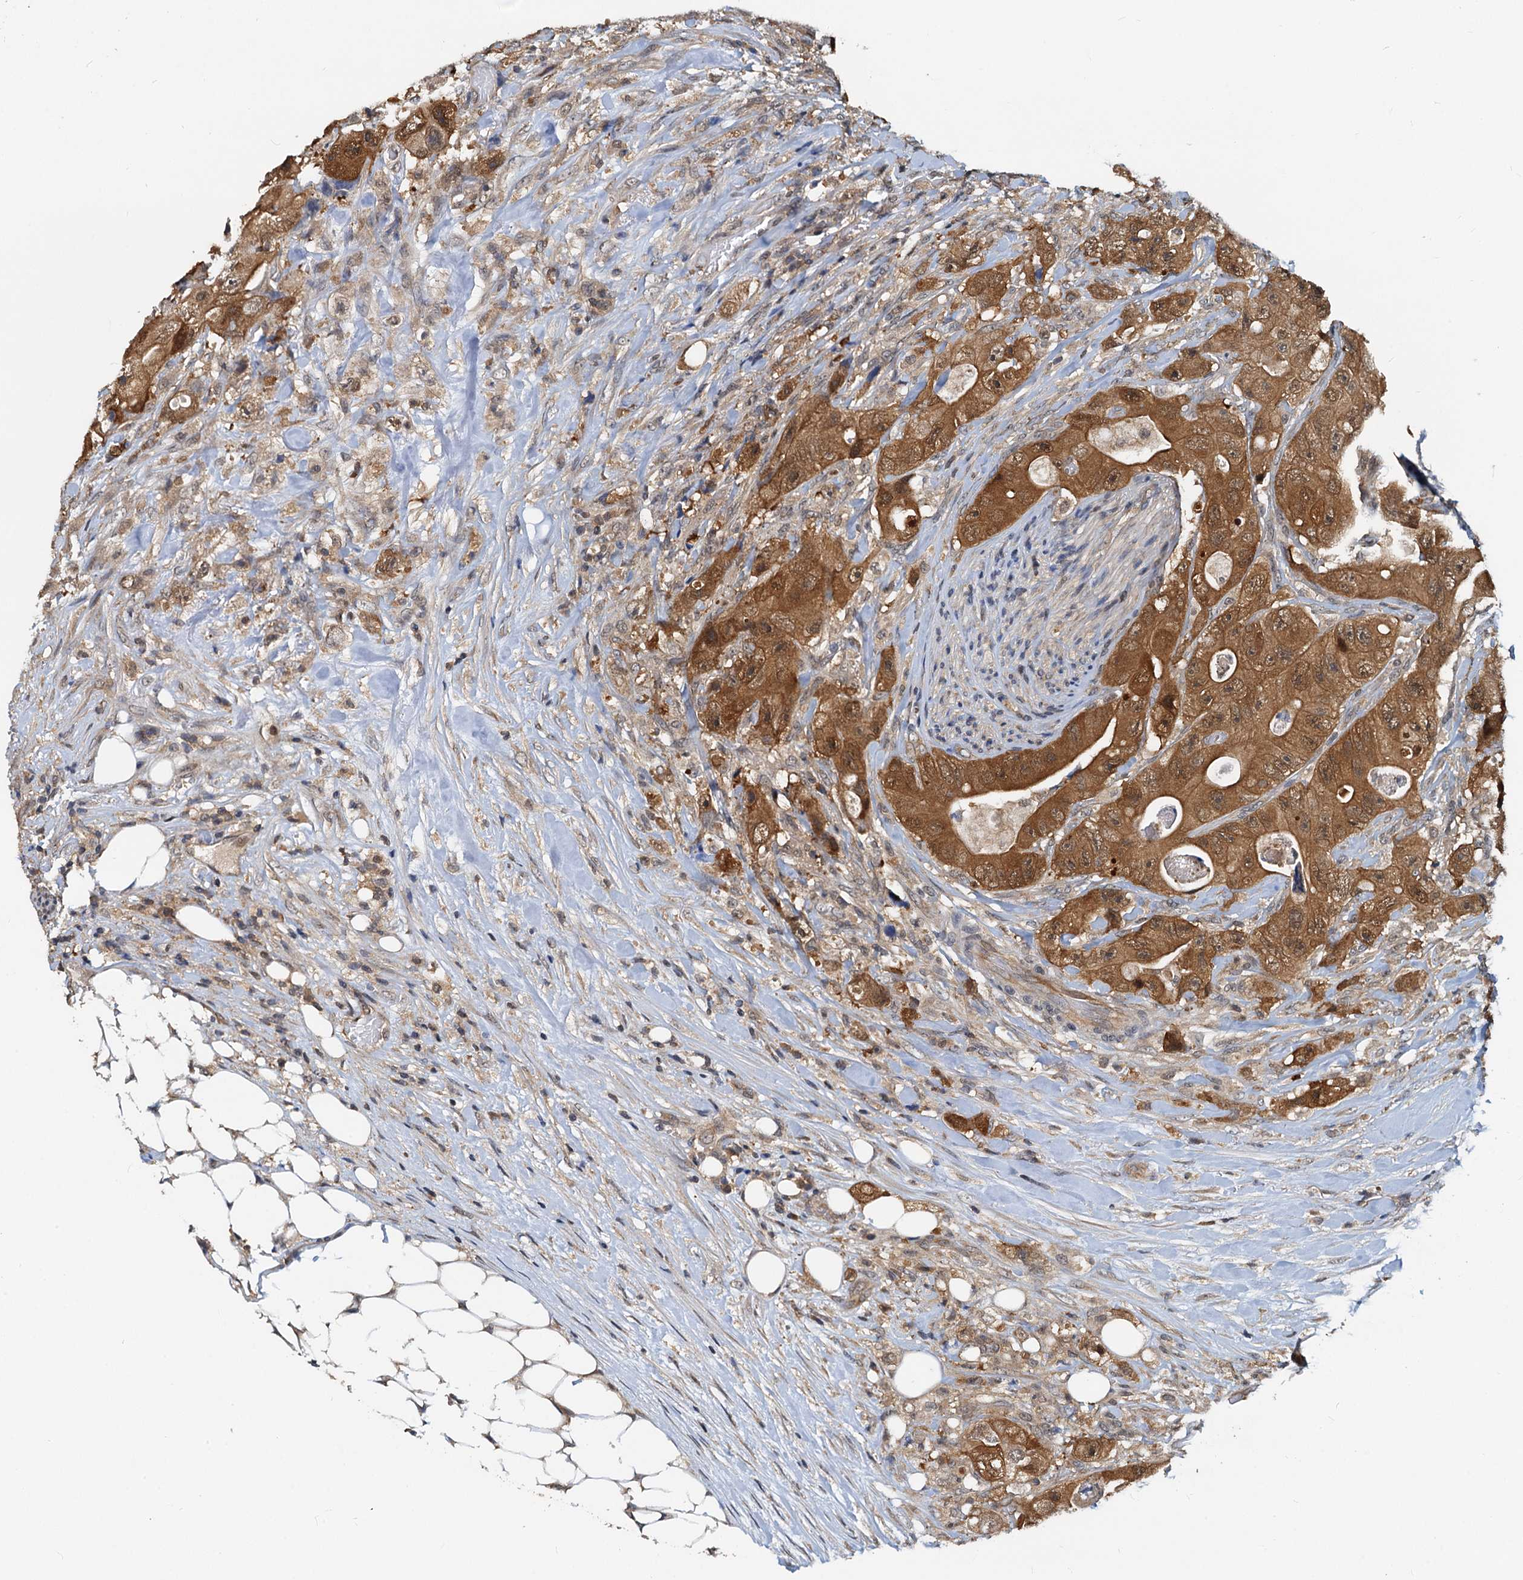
{"staining": {"intensity": "strong", "quantity": ">75%", "location": "cytoplasmic/membranous"}, "tissue": "colorectal cancer", "cell_type": "Tumor cells", "image_type": "cancer", "snomed": [{"axis": "morphology", "description": "Adenocarcinoma, NOS"}, {"axis": "topography", "description": "Colon"}], "caption": "Strong cytoplasmic/membranous expression for a protein is present in about >75% of tumor cells of colorectal cancer using IHC.", "gene": "PTGES3", "patient": {"sex": "female", "age": 46}}